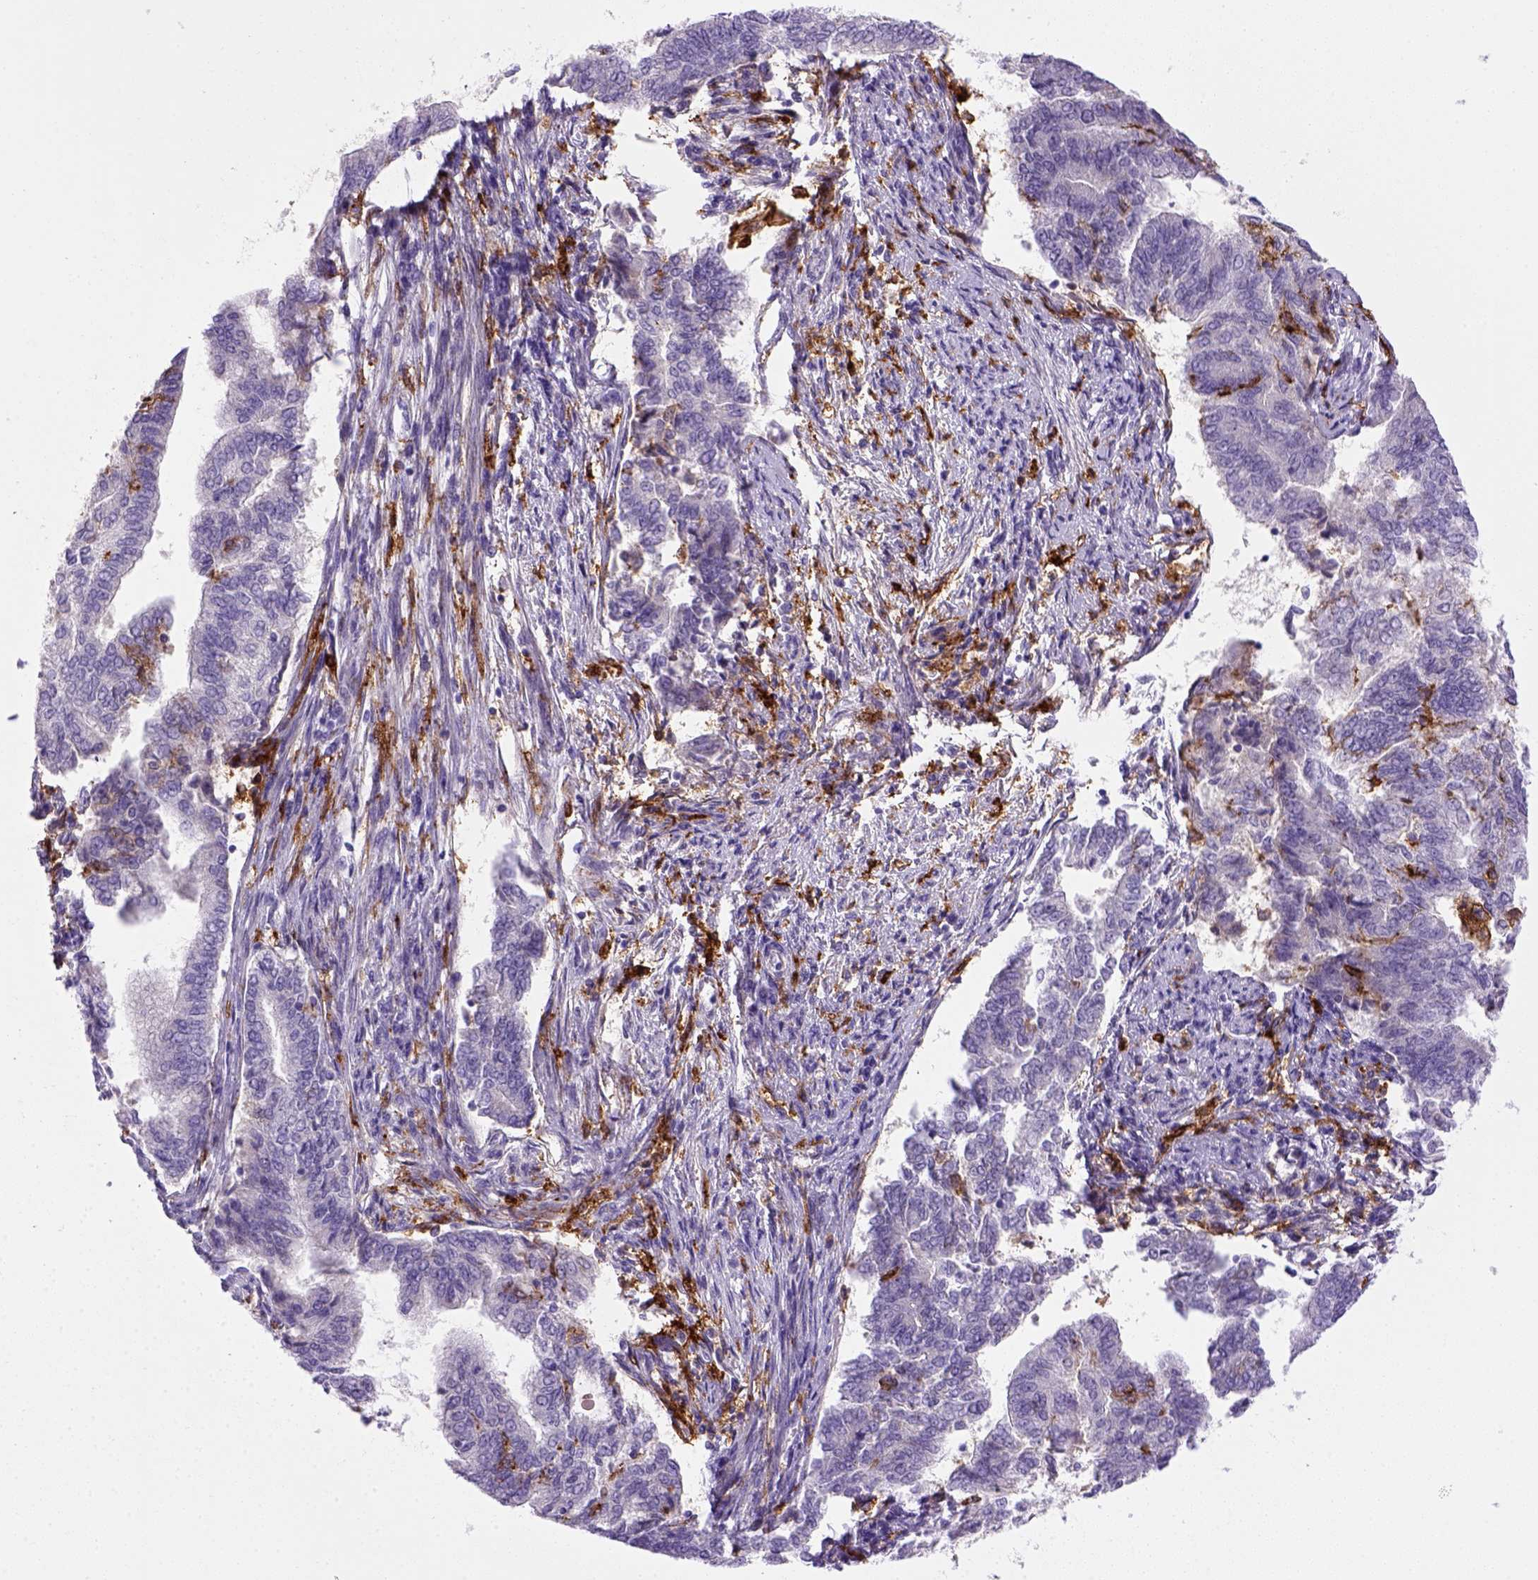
{"staining": {"intensity": "negative", "quantity": "none", "location": "none"}, "tissue": "endometrial cancer", "cell_type": "Tumor cells", "image_type": "cancer", "snomed": [{"axis": "morphology", "description": "Adenocarcinoma, NOS"}, {"axis": "topography", "description": "Endometrium"}], "caption": "A high-resolution histopathology image shows immunohistochemistry (IHC) staining of endometrial cancer (adenocarcinoma), which demonstrates no significant positivity in tumor cells.", "gene": "CD14", "patient": {"sex": "female", "age": 65}}